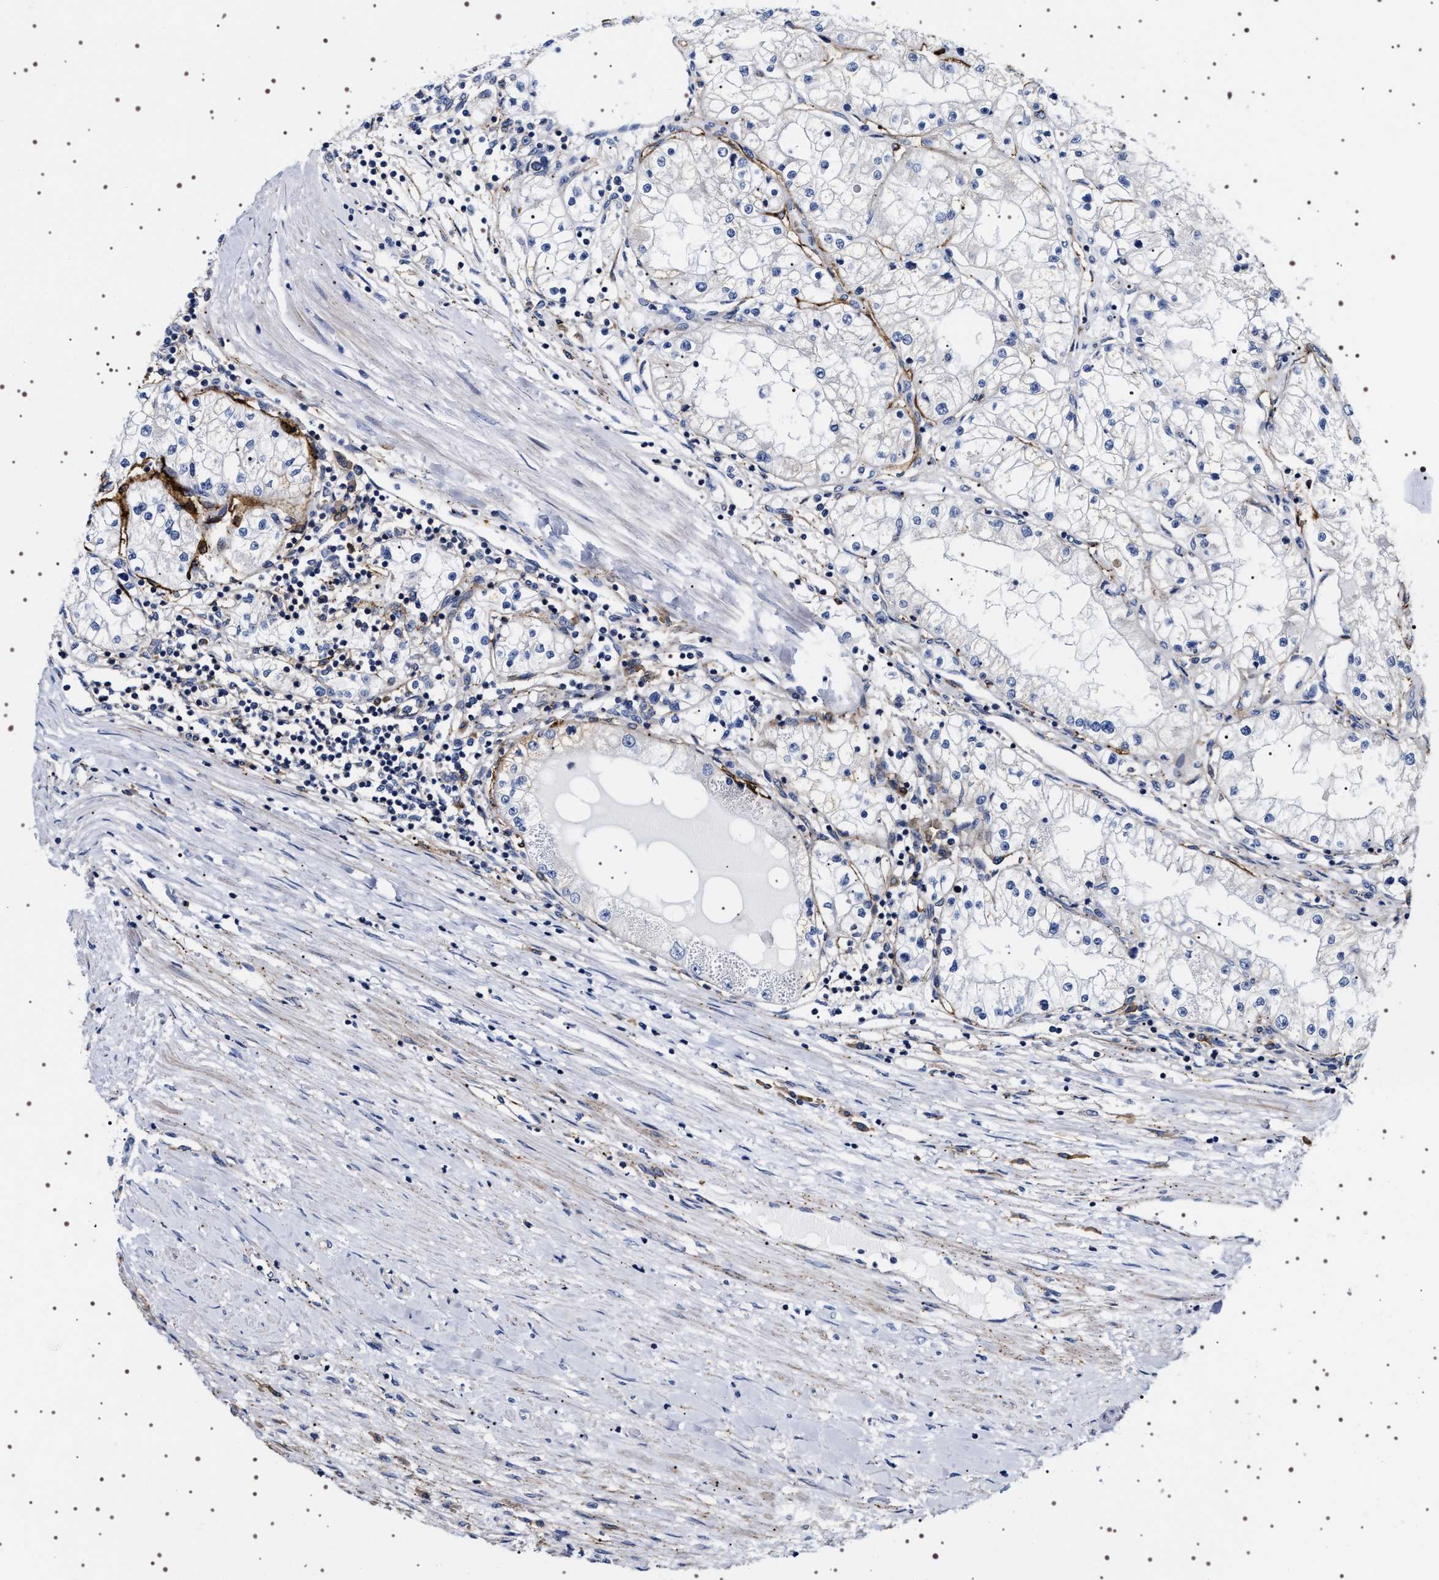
{"staining": {"intensity": "negative", "quantity": "none", "location": "none"}, "tissue": "renal cancer", "cell_type": "Tumor cells", "image_type": "cancer", "snomed": [{"axis": "morphology", "description": "Adenocarcinoma, NOS"}, {"axis": "topography", "description": "Kidney"}], "caption": "A histopathology image of renal adenocarcinoma stained for a protein shows no brown staining in tumor cells. (Stains: DAB immunohistochemistry with hematoxylin counter stain, Microscopy: brightfield microscopy at high magnification).", "gene": "SQLE", "patient": {"sex": "male", "age": 68}}